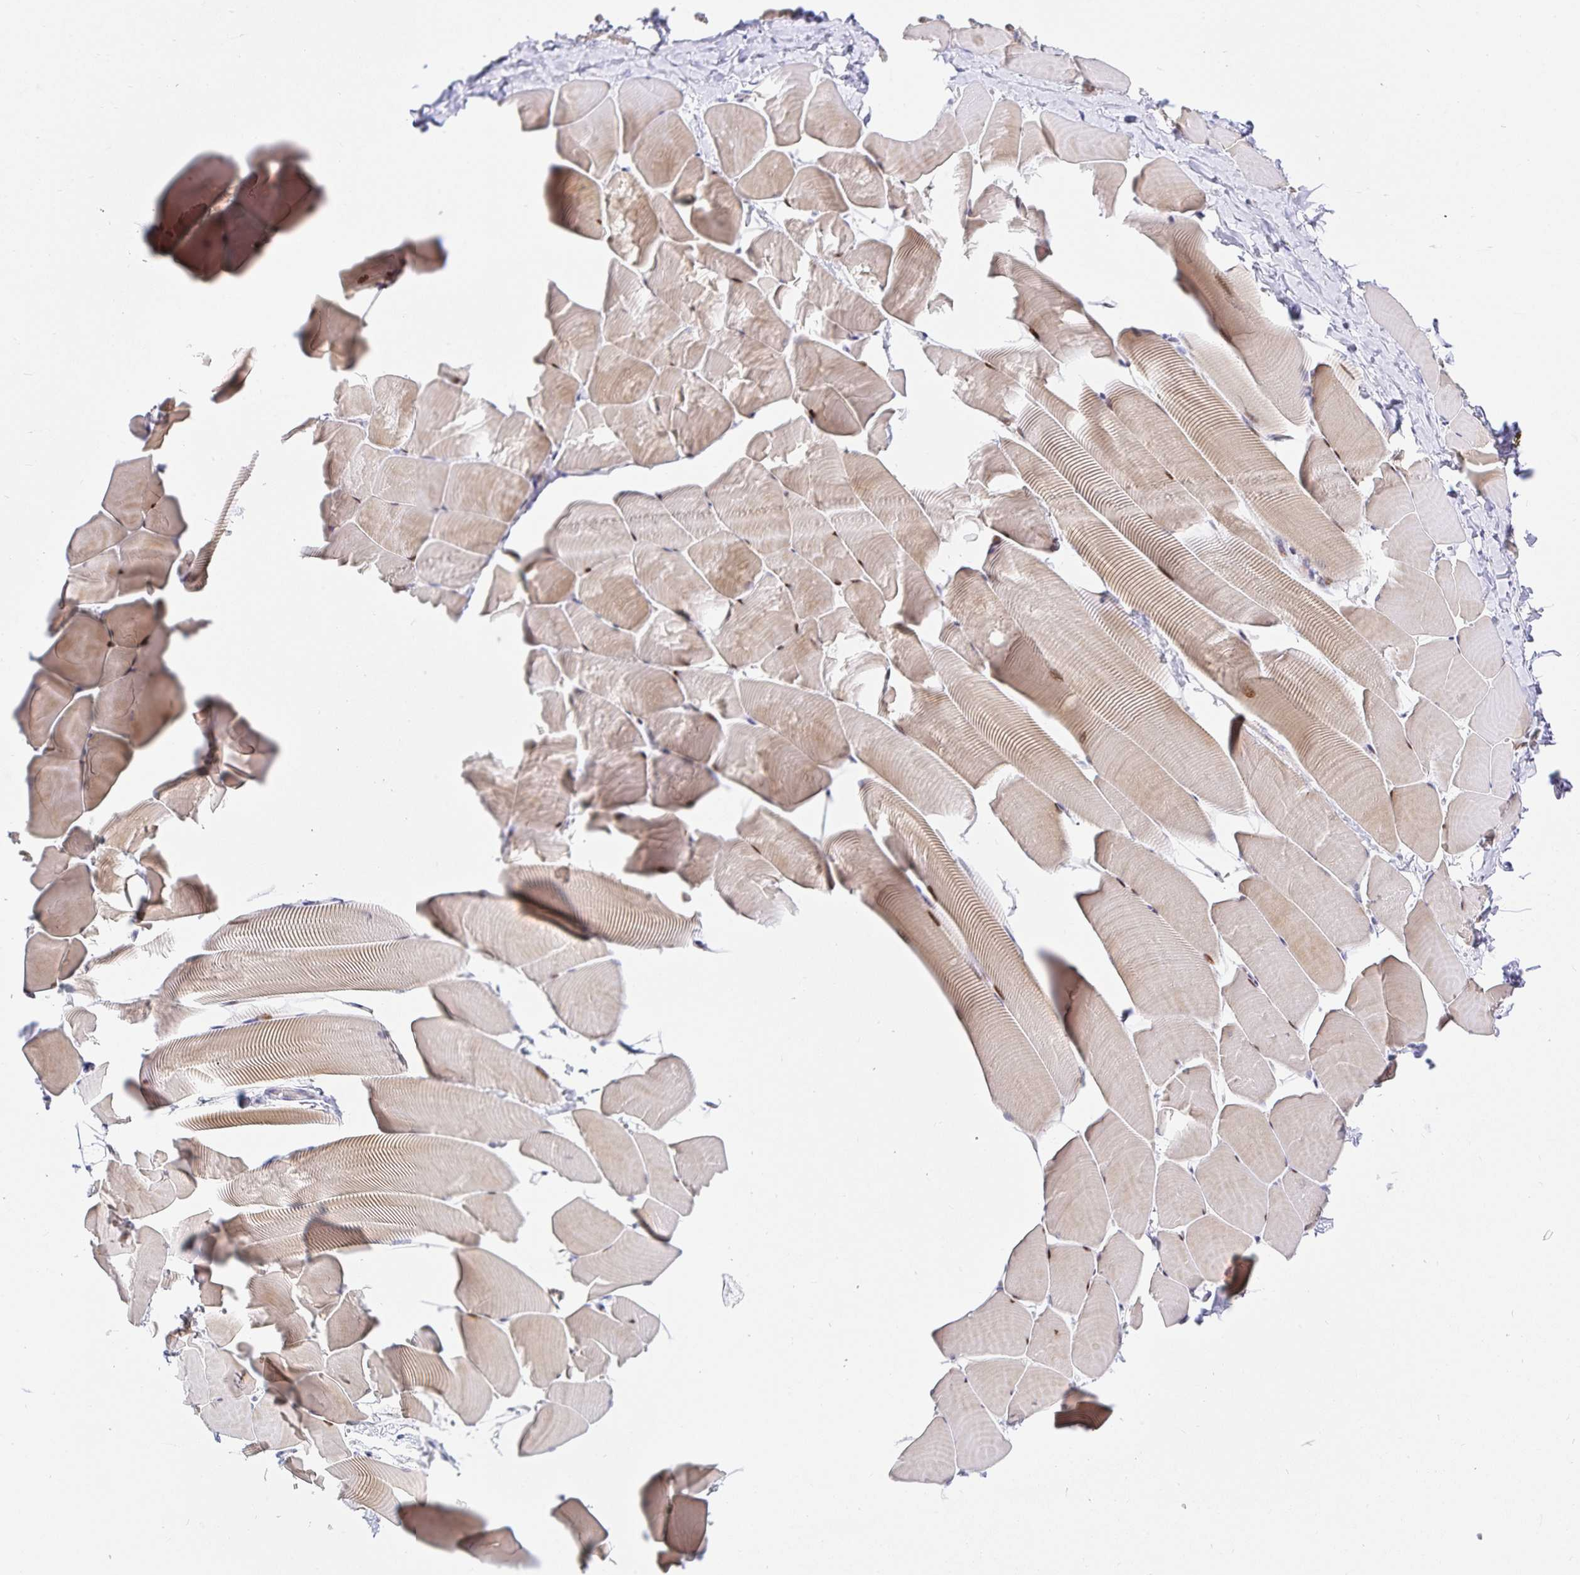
{"staining": {"intensity": "moderate", "quantity": "25%-75%", "location": "cytoplasmic/membranous"}, "tissue": "skeletal muscle", "cell_type": "Myocytes", "image_type": "normal", "snomed": [{"axis": "morphology", "description": "Normal tissue, NOS"}, {"axis": "topography", "description": "Skeletal muscle"}], "caption": "Skeletal muscle stained with DAB (3,3'-diaminobenzidine) immunohistochemistry demonstrates medium levels of moderate cytoplasmic/membranous expression in approximately 25%-75% of myocytes. (IHC, brightfield microscopy, high magnification).", "gene": "KBTBD13", "patient": {"sex": "male", "age": 25}}